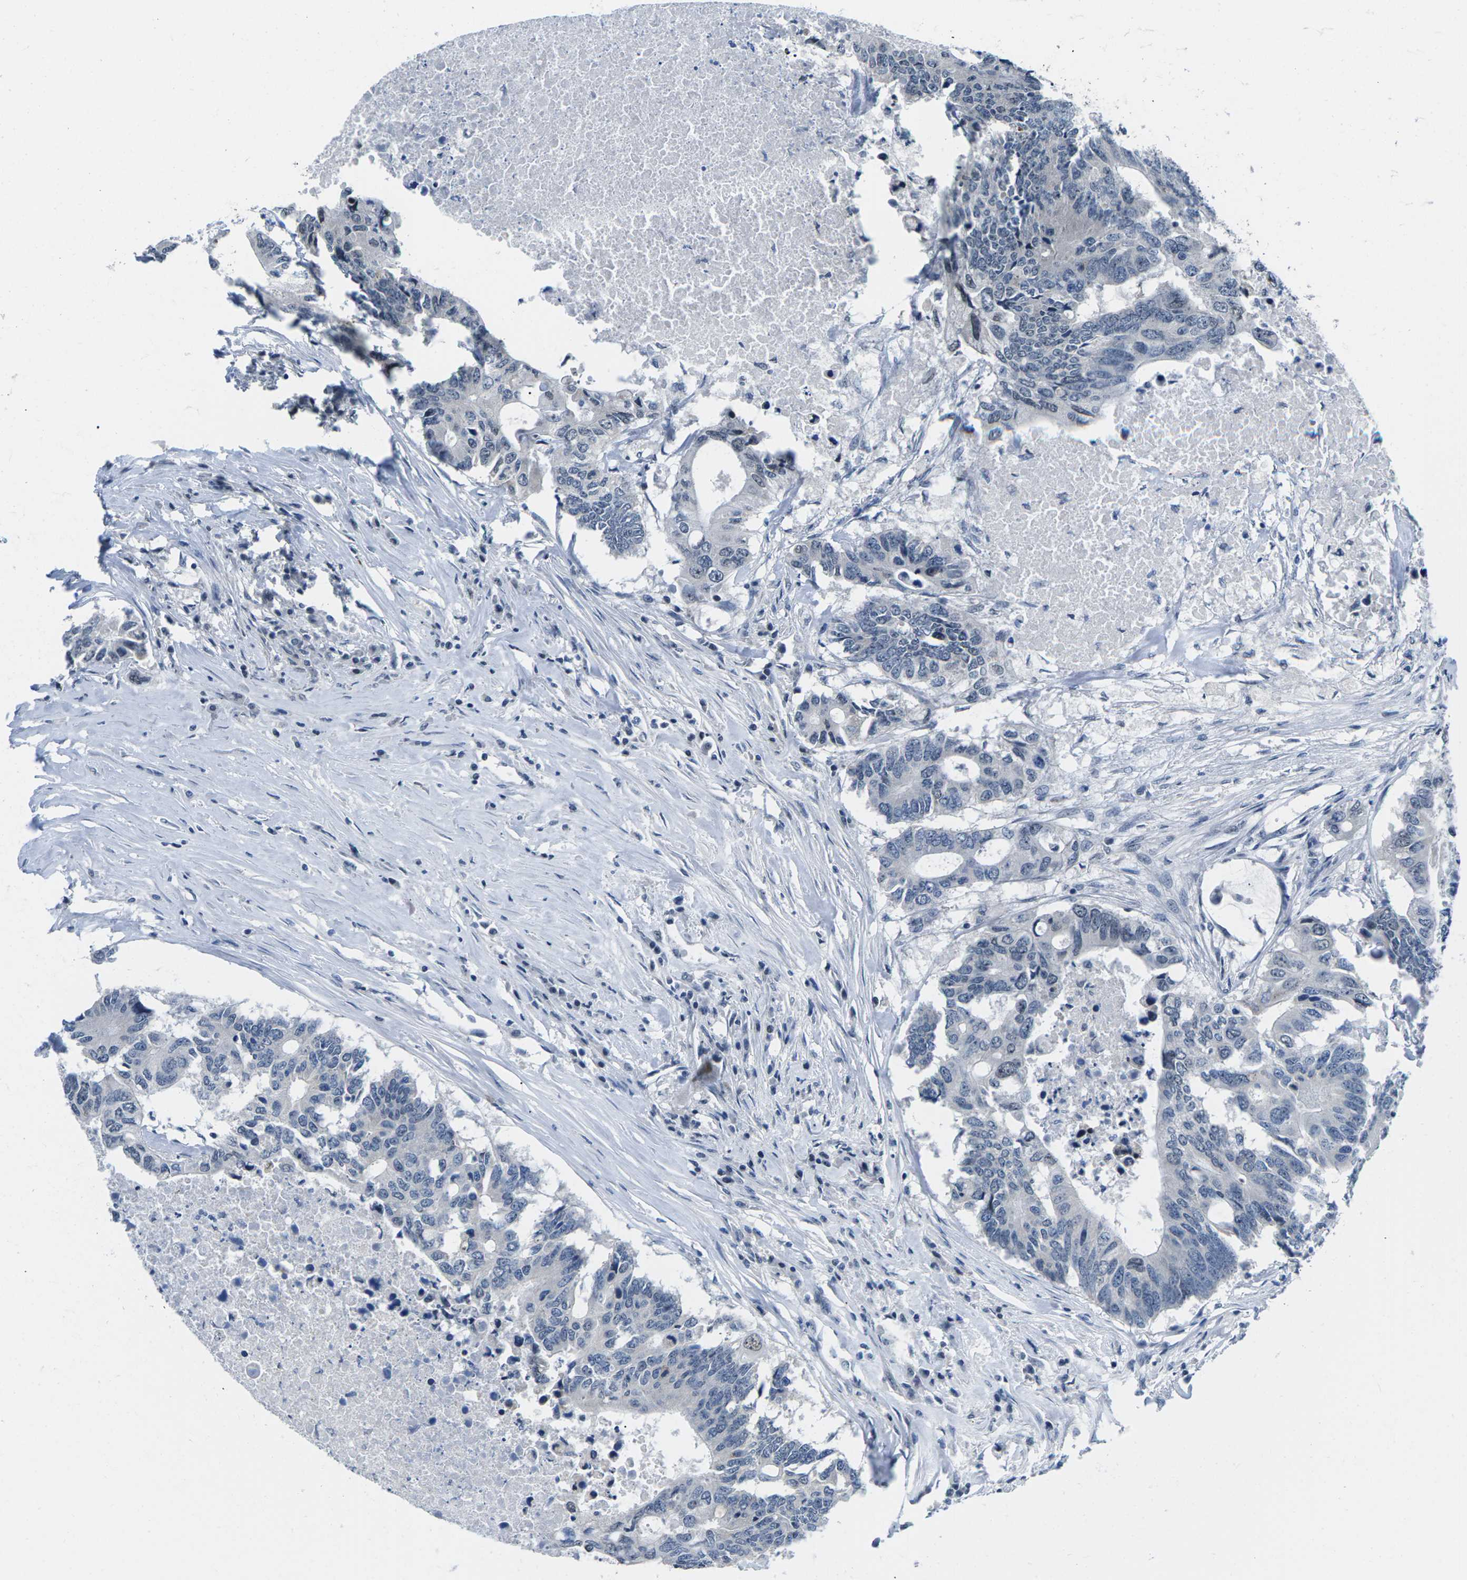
{"staining": {"intensity": "negative", "quantity": "none", "location": "none"}, "tissue": "colorectal cancer", "cell_type": "Tumor cells", "image_type": "cancer", "snomed": [{"axis": "morphology", "description": "Adenocarcinoma, NOS"}, {"axis": "topography", "description": "Colon"}], "caption": "There is no significant staining in tumor cells of colorectal cancer (adenocarcinoma). (DAB (3,3'-diaminobenzidine) immunohistochemistry (IHC), high magnification).", "gene": "NSRP1", "patient": {"sex": "male", "age": 71}}